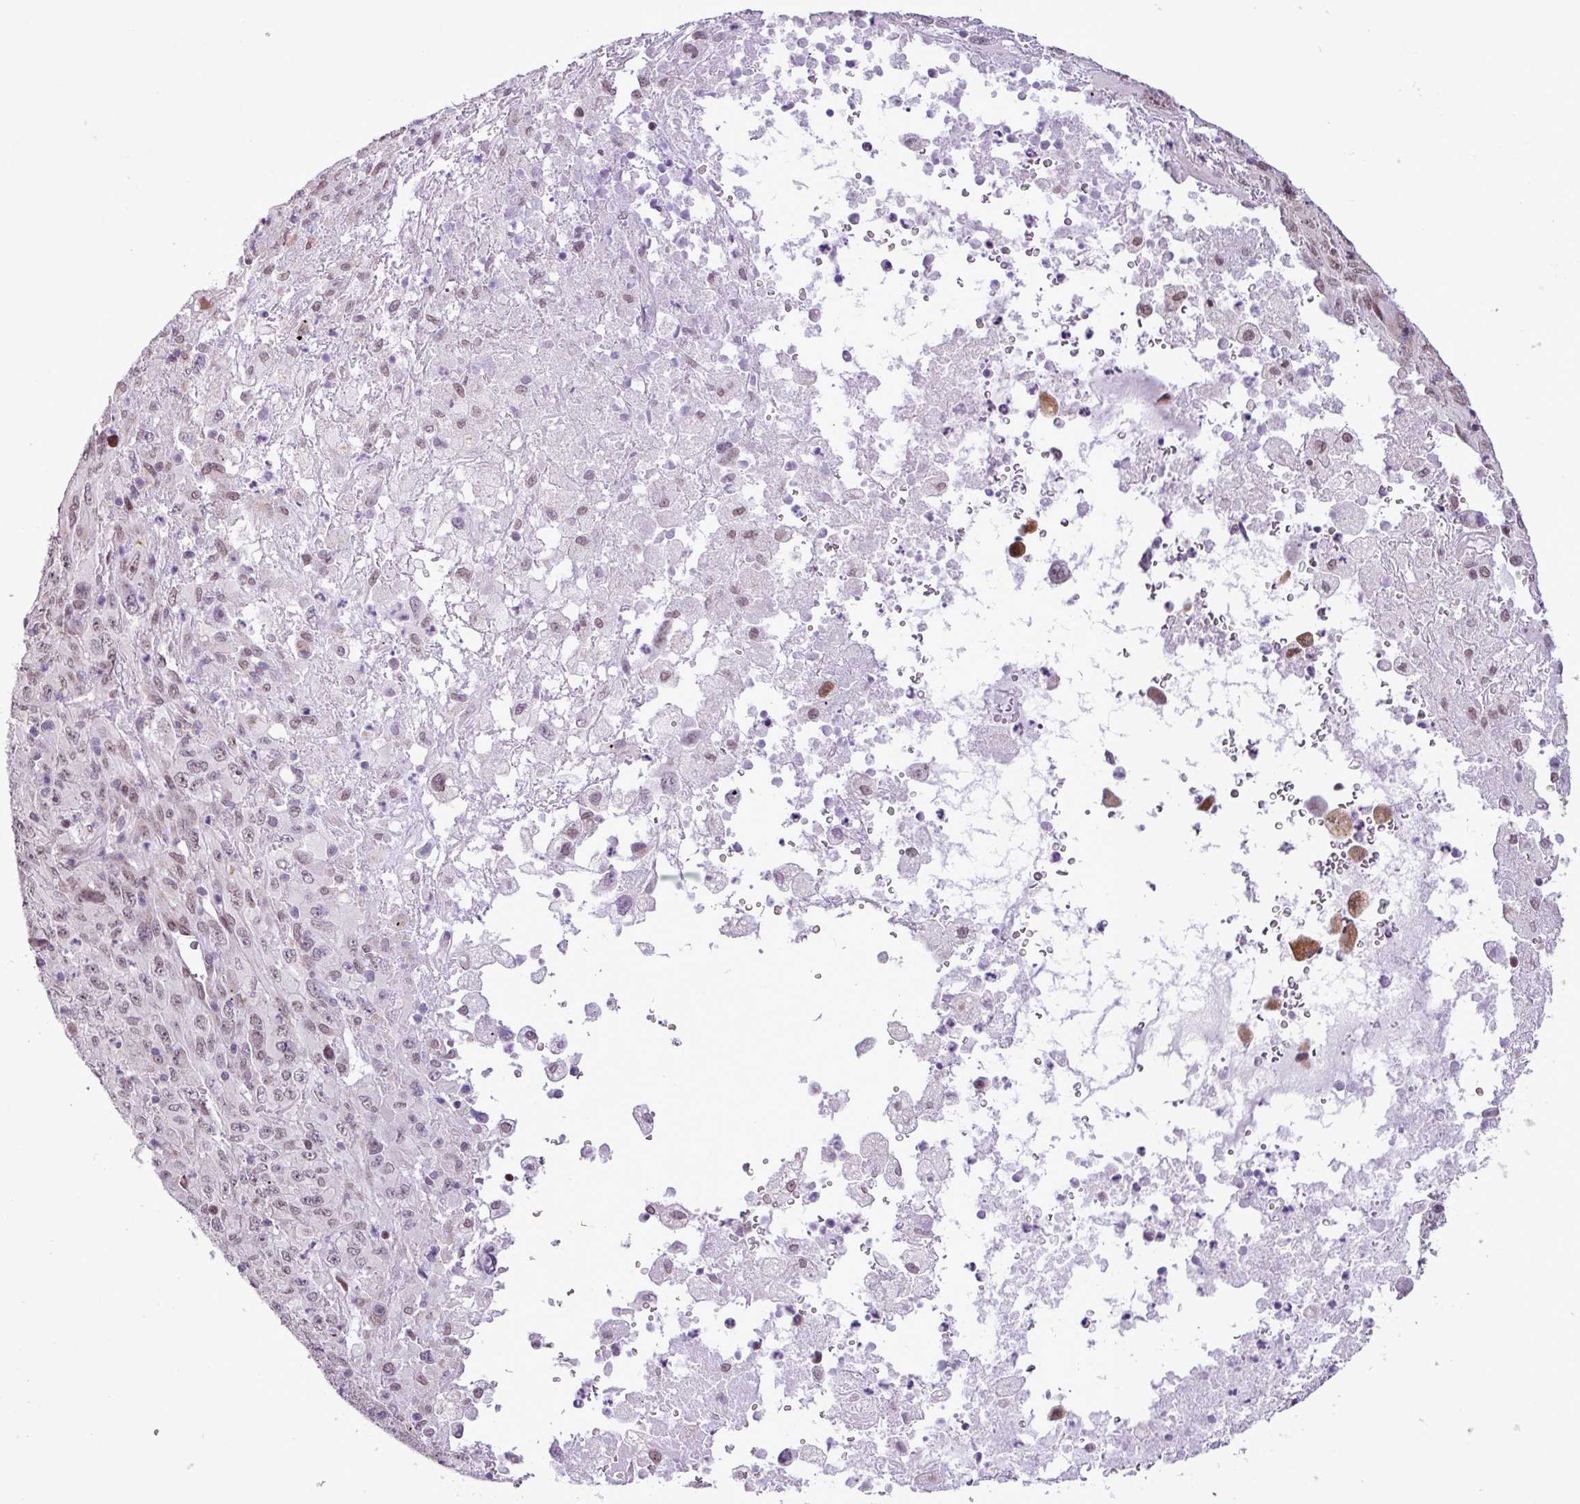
{"staining": {"intensity": "moderate", "quantity": ">75%", "location": "nuclear"}, "tissue": "melanoma", "cell_type": "Tumor cells", "image_type": "cancer", "snomed": [{"axis": "morphology", "description": "Malignant melanoma, Metastatic site"}, {"axis": "topography", "description": "Skin"}], "caption": "IHC of melanoma demonstrates medium levels of moderate nuclear positivity in approximately >75% of tumor cells. (DAB (3,3'-diaminobenzidine) = brown stain, brightfield microscopy at high magnification).", "gene": "ZNF354A", "patient": {"sex": "female", "age": 56}}